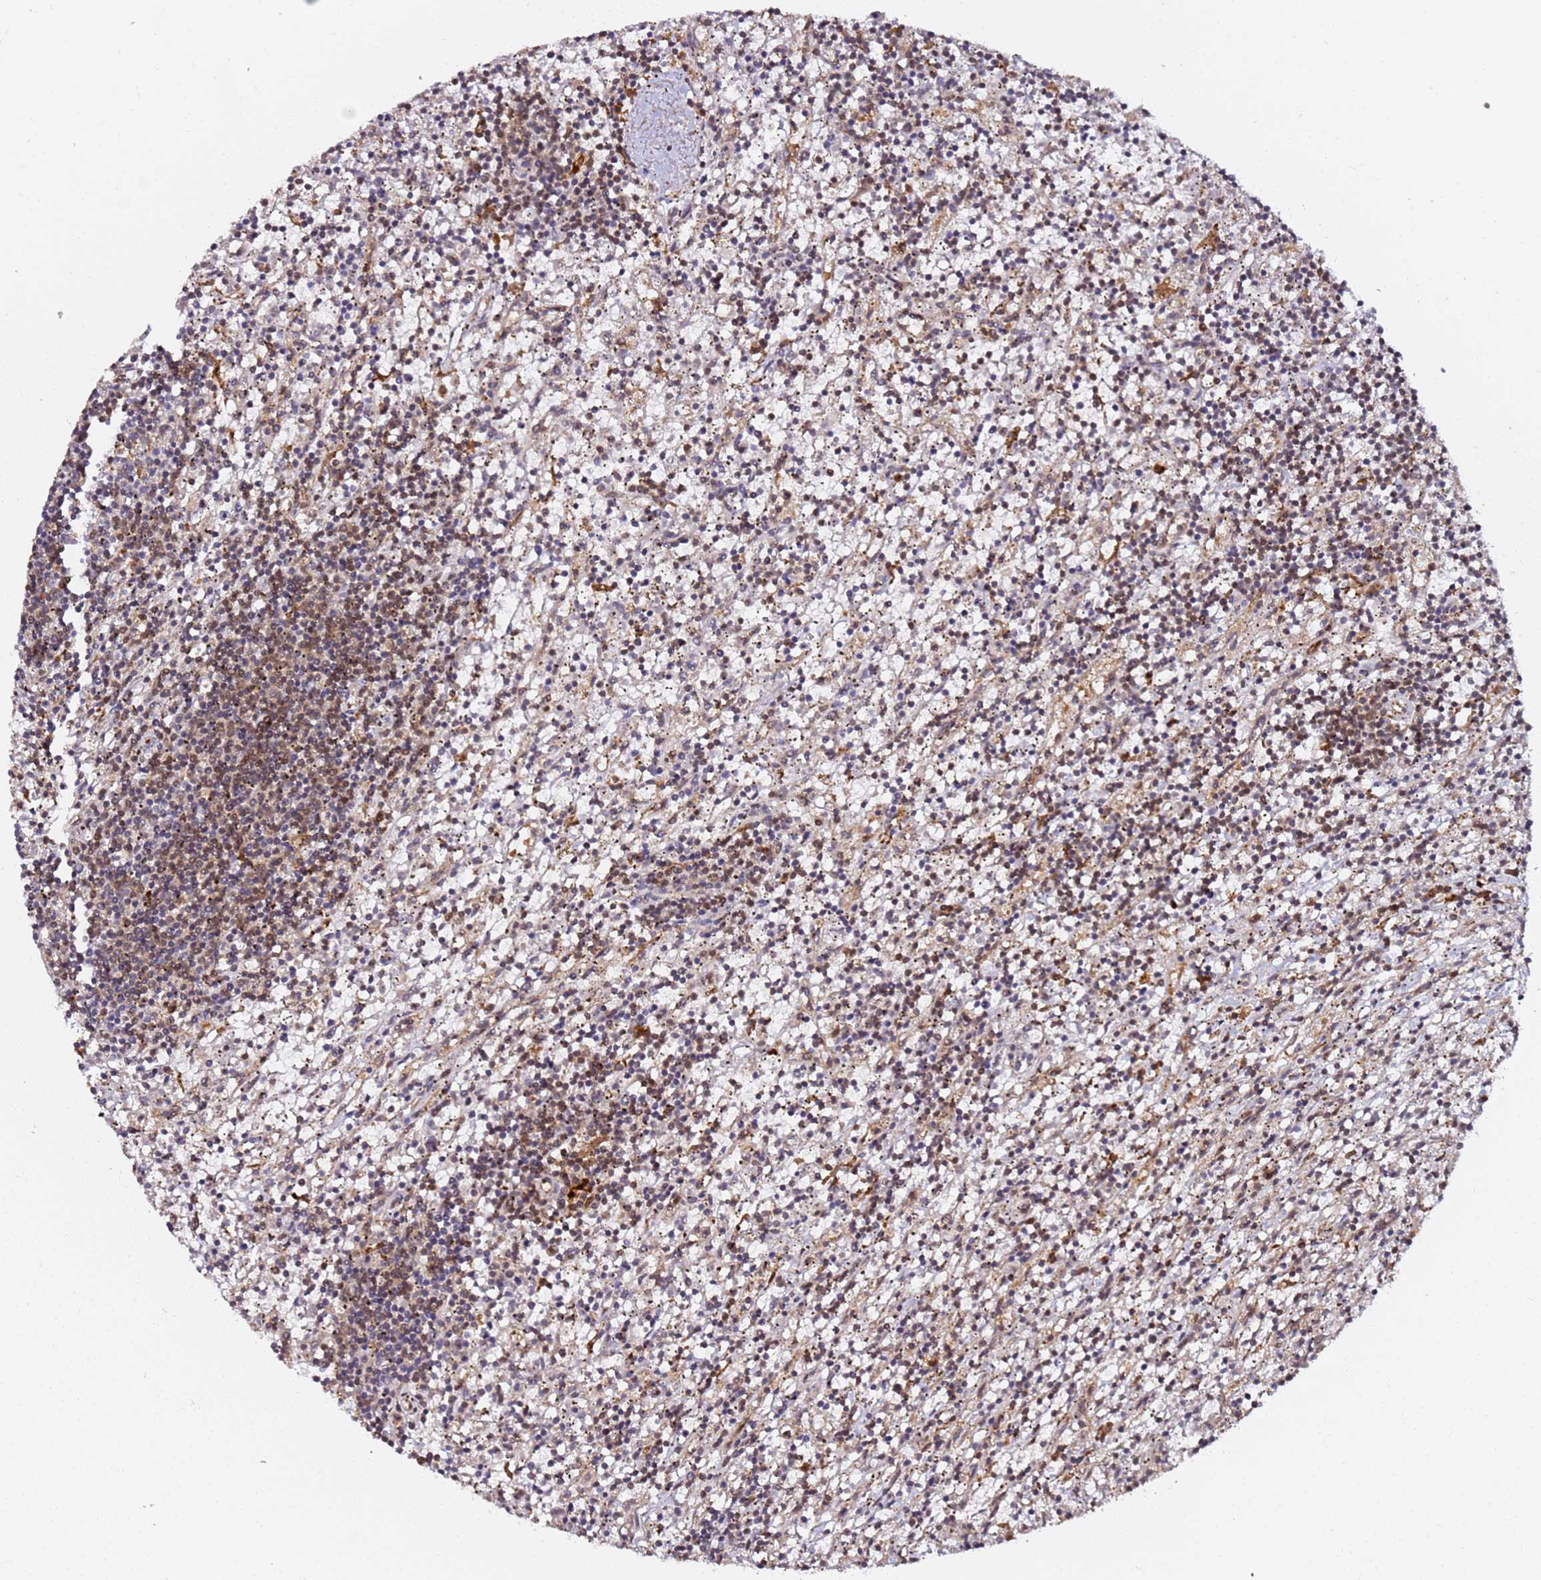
{"staining": {"intensity": "moderate", "quantity": "<25%", "location": "nuclear"}, "tissue": "lymphoma", "cell_type": "Tumor cells", "image_type": "cancer", "snomed": [{"axis": "morphology", "description": "Malignant lymphoma, non-Hodgkin's type, Low grade"}, {"axis": "topography", "description": "Spleen"}], "caption": "A high-resolution image shows immunohistochemistry staining of malignant lymphoma, non-Hodgkin's type (low-grade), which exhibits moderate nuclear positivity in approximately <25% of tumor cells.", "gene": "RGS18", "patient": {"sex": "male", "age": 76}}